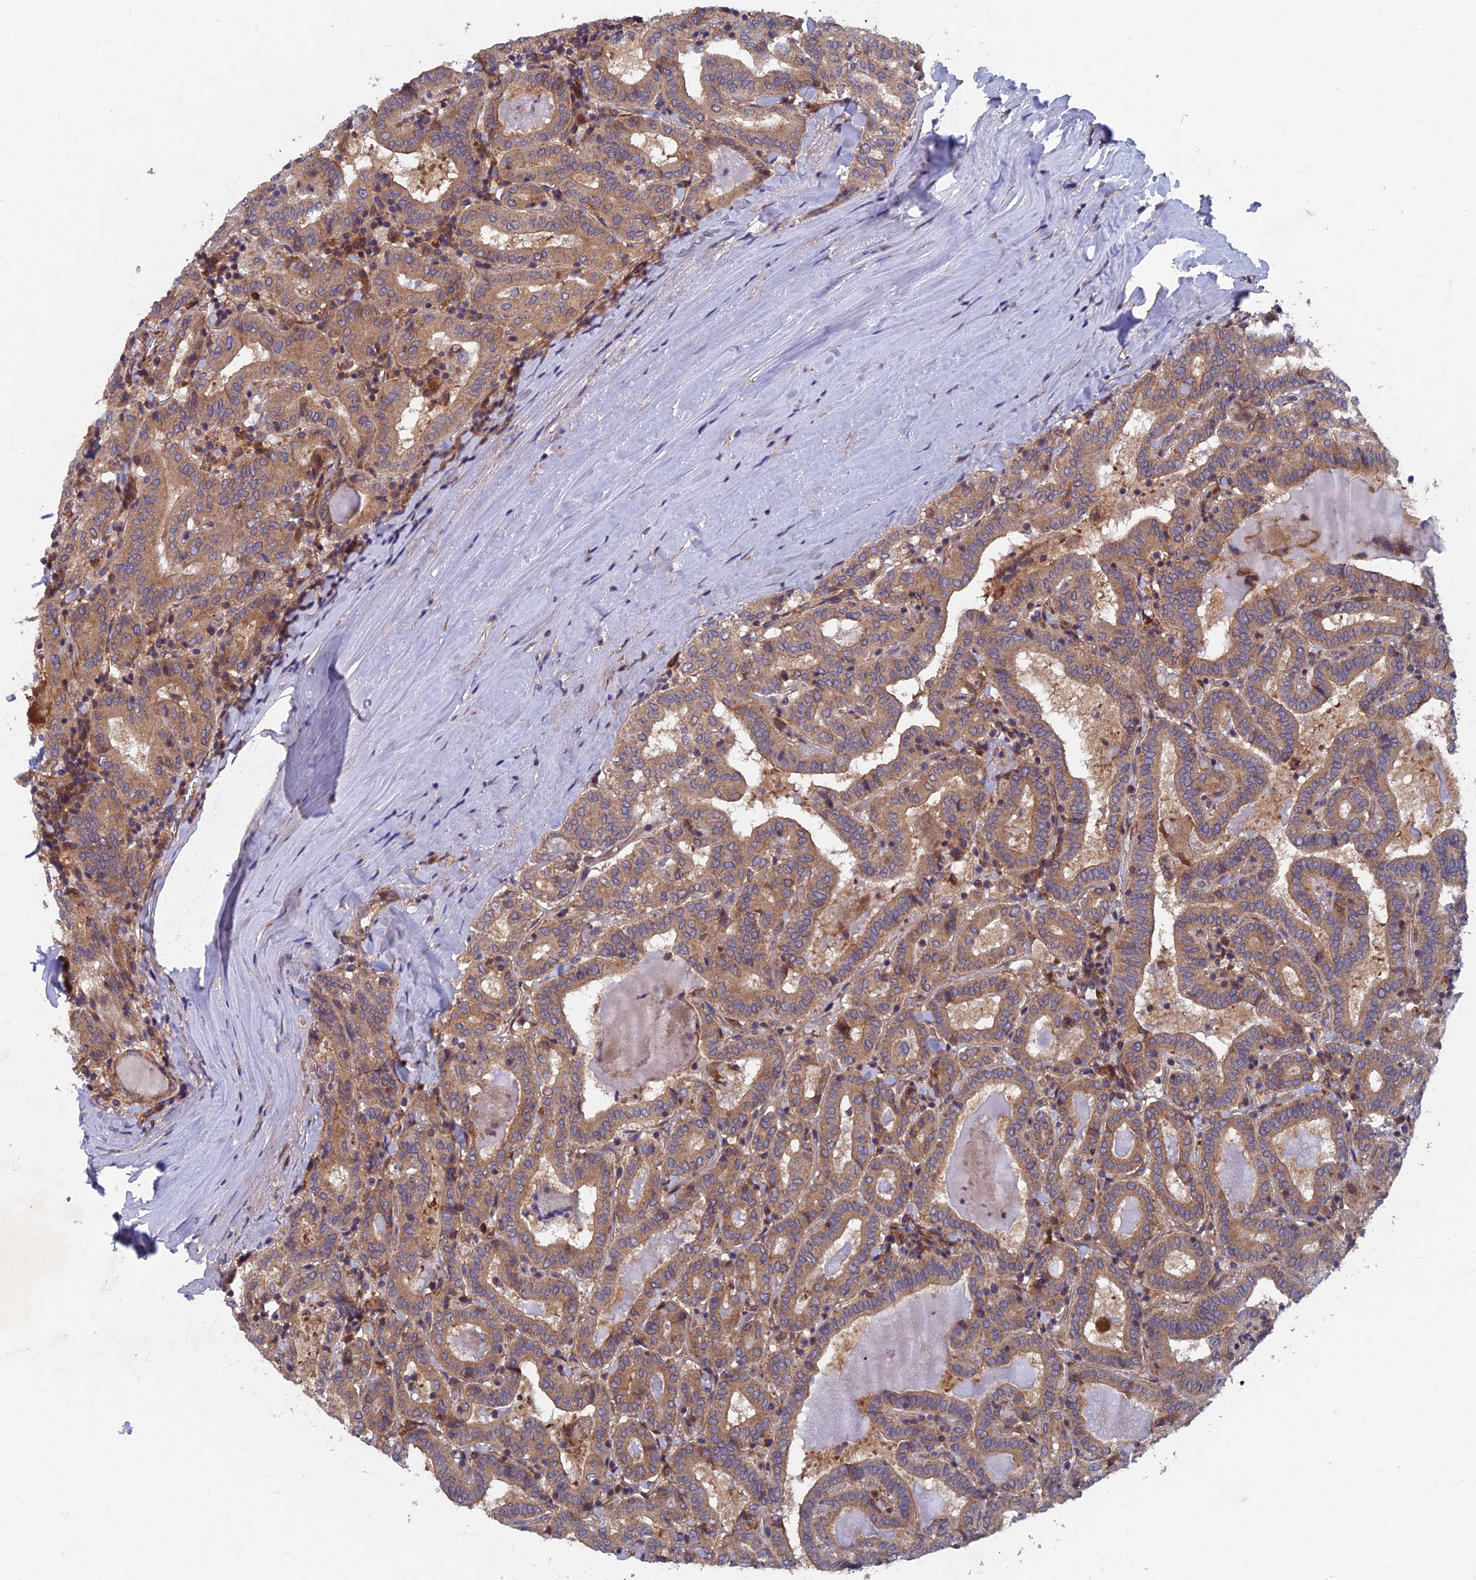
{"staining": {"intensity": "moderate", "quantity": ">75%", "location": "cytoplasmic/membranous"}, "tissue": "thyroid cancer", "cell_type": "Tumor cells", "image_type": "cancer", "snomed": [{"axis": "morphology", "description": "Papillary adenocarcinoma, NOS"}, {"axis": "topography", "description": "Thyroid gland"}], "caption": "A photomicrograph of papillary adenocarcinoma (thyroid) stained for a protein reveals moderate cytoplasmic/membranous brown staining in tumor cells.", "gene": "NCAPG", "patient": {"sex": "female", "age": 72}}